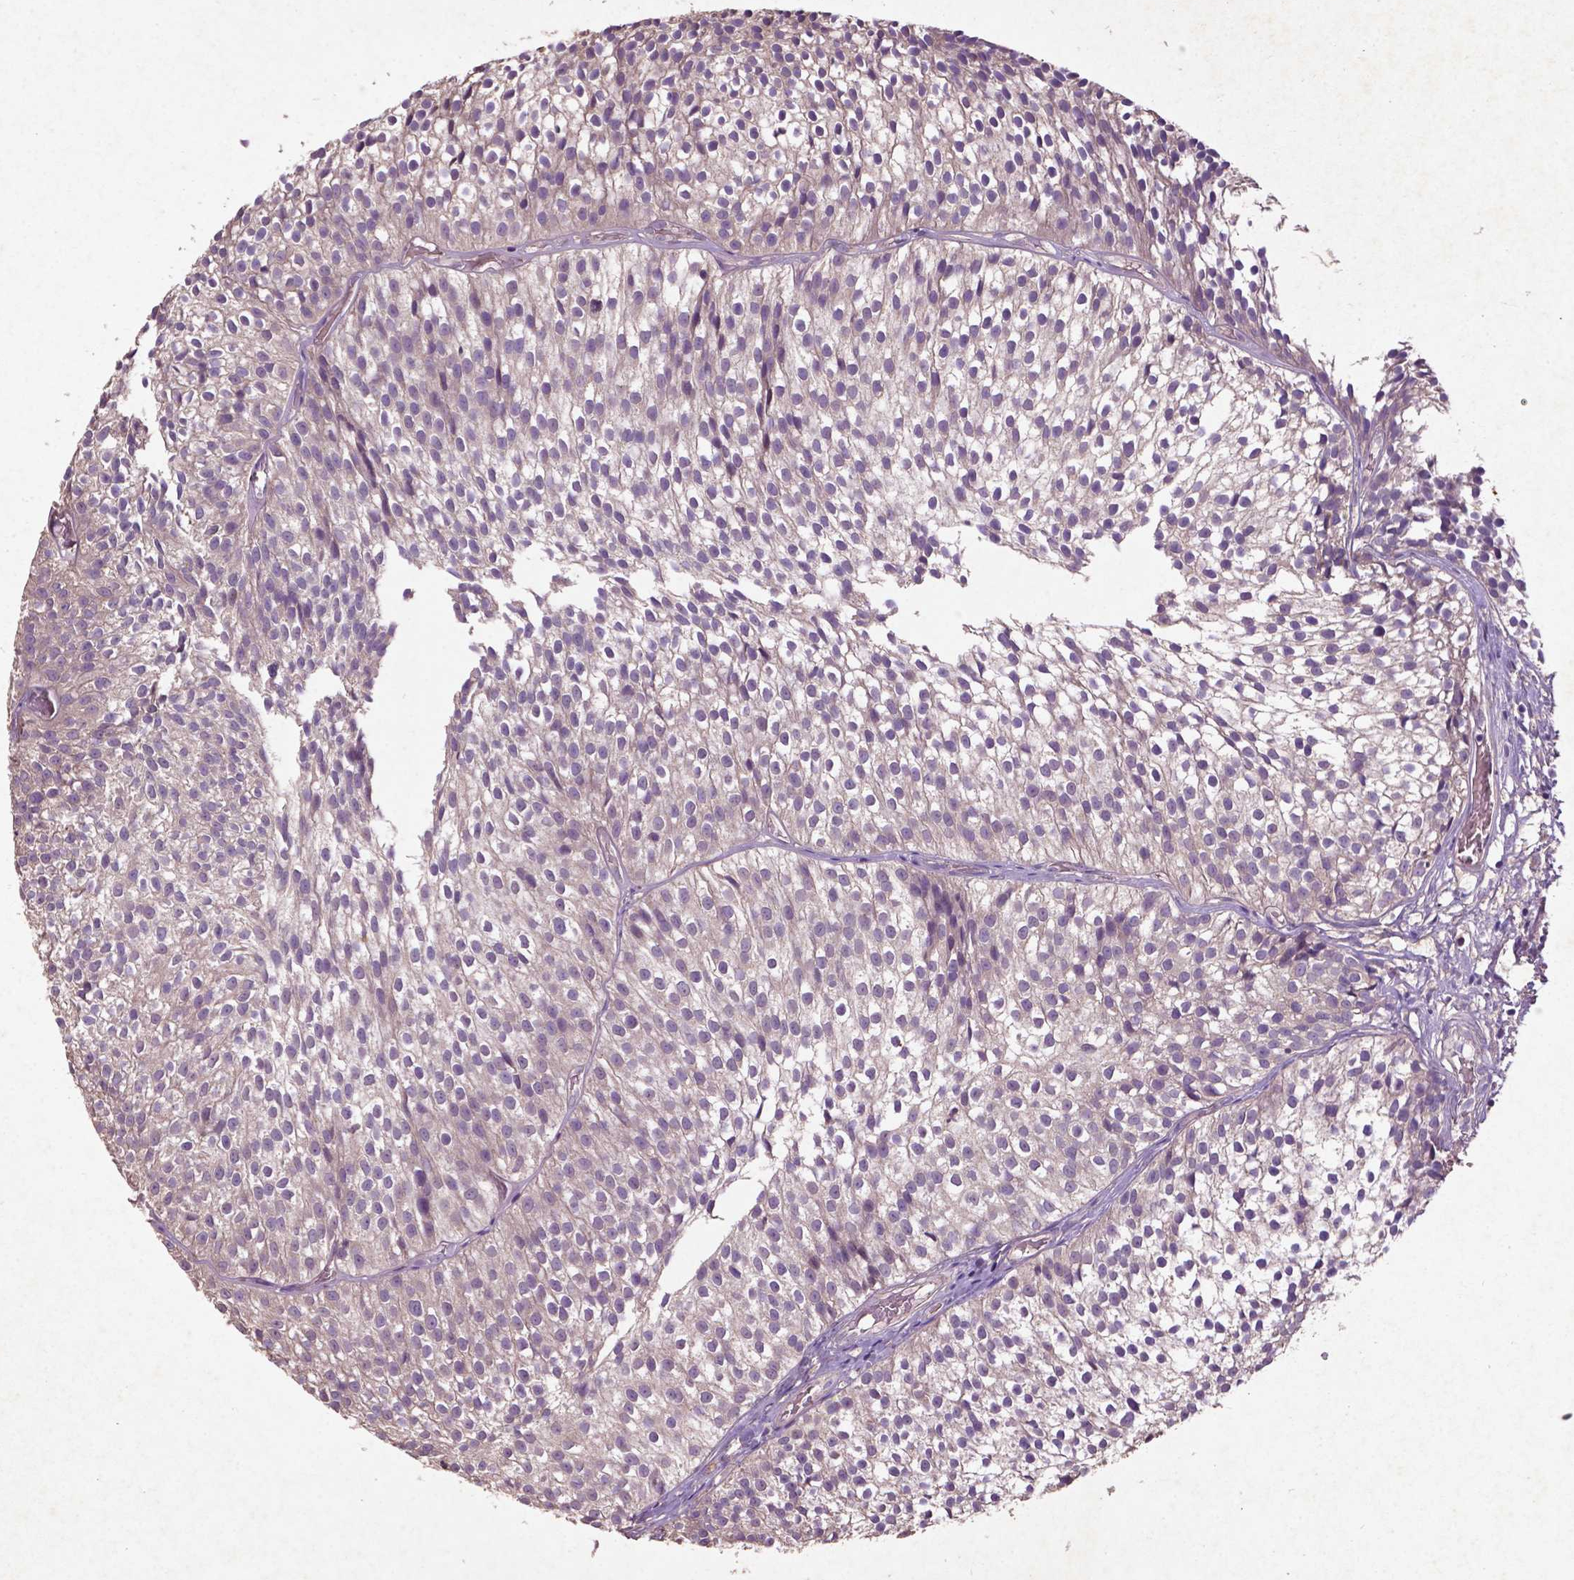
{"staining": {"intensity": "negative", "quantity": "none", "location": "none"}, "tissue": "urothelial cancer", "cell_type": "Tumor cells", "image_type": "cancer", "snomed": [{"axis": "morphology", "description": "Urothelial carcinoma, Low grade"}, {"axis": "topography", "description": "Urinary bladder"}], "caption": "A histopathology image of urothelial cancer stained for a protein shows no brown staining in tumor cells.", "gene": "COQ2", "patient": {"sex": "male", "age": 63}}